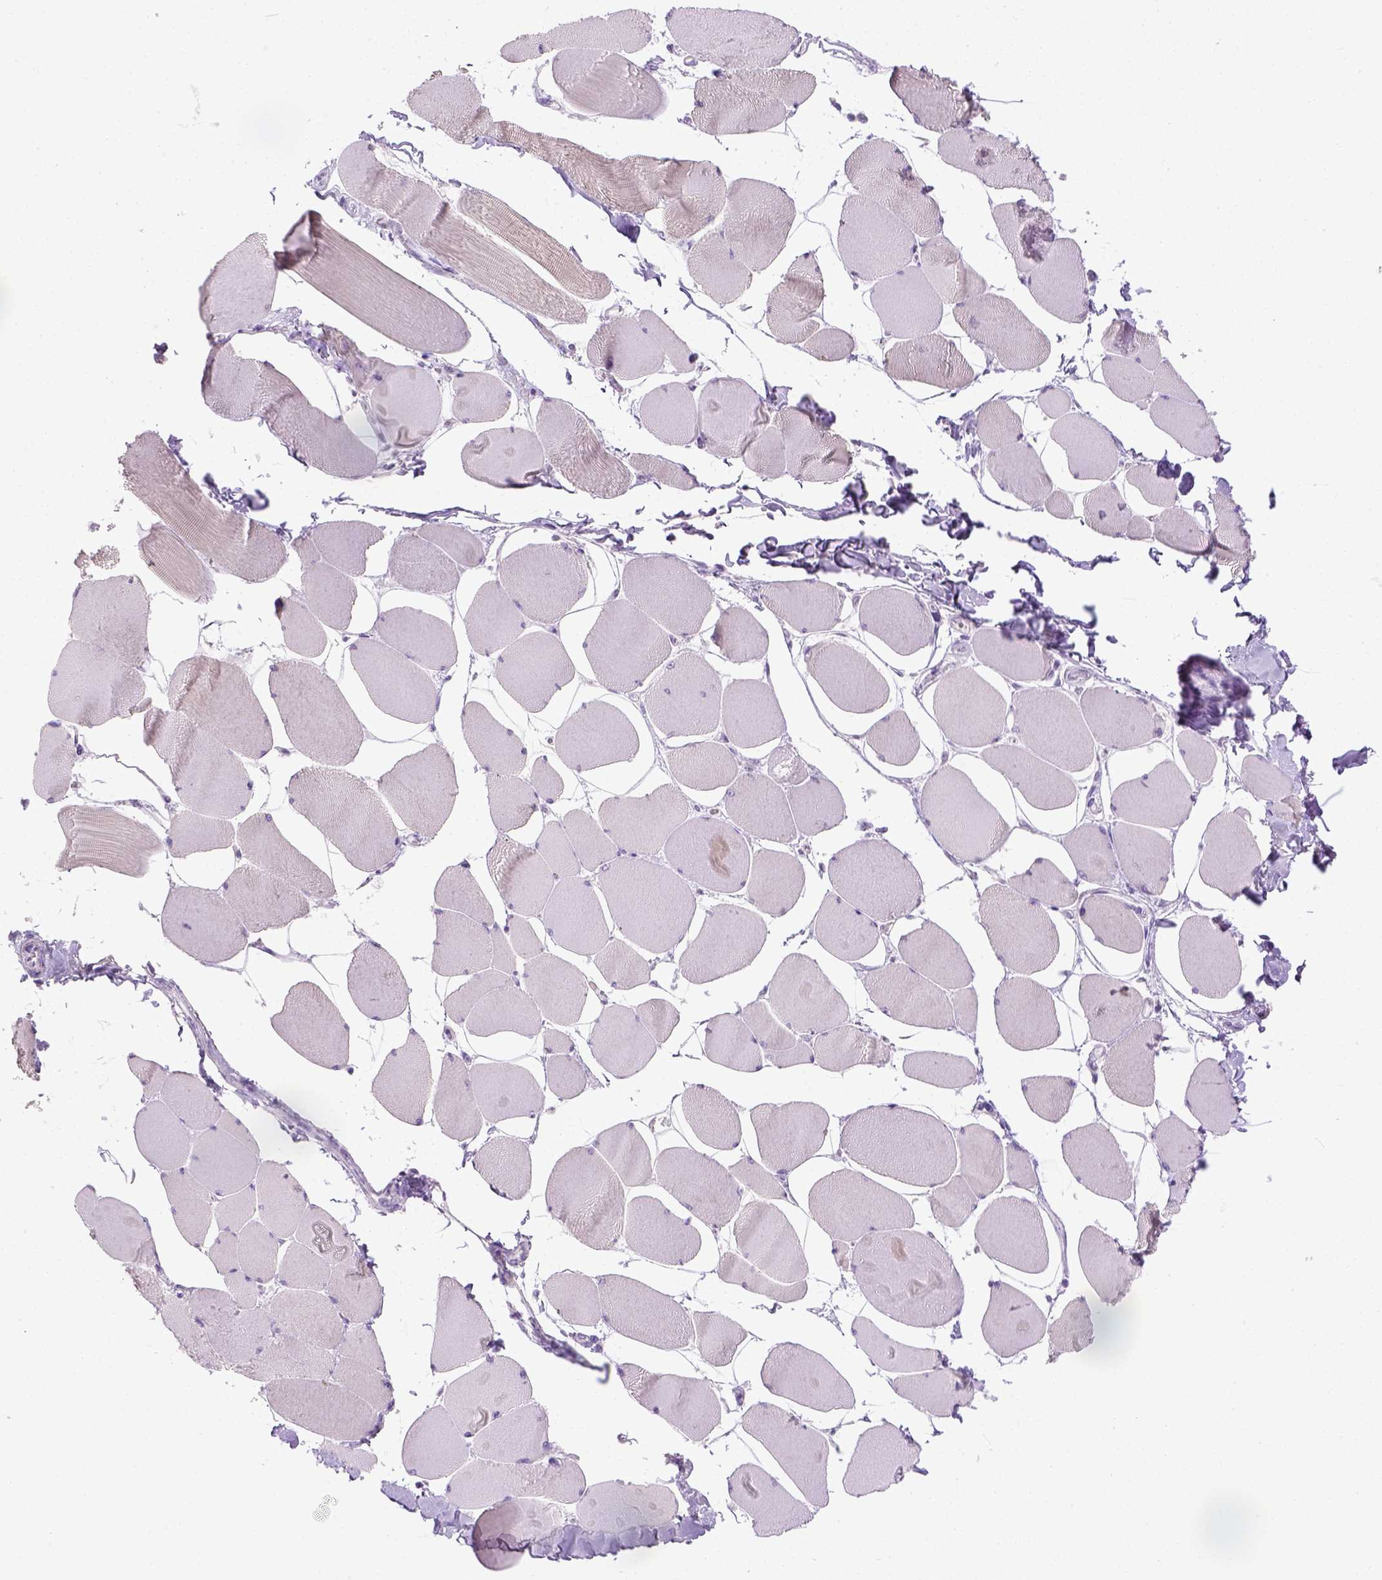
{"staining": {"intensity": "negative", "quantity": "none", "location": "none"}, "tissue": "skeletal muscle", "cell_type": "Myocytes", "image_type": "normal", "snomed": [{"axis": "morphology", "description": "Normal tissue, NOS"}, {"axis": "topography", "description": "Skeletal muscle"}], "caption": "The micrograph shows no significant staining in myocytes of skeletal muscle.", "gene": "CYP24A1", "patient": {"sex": "female", "age": 75}}